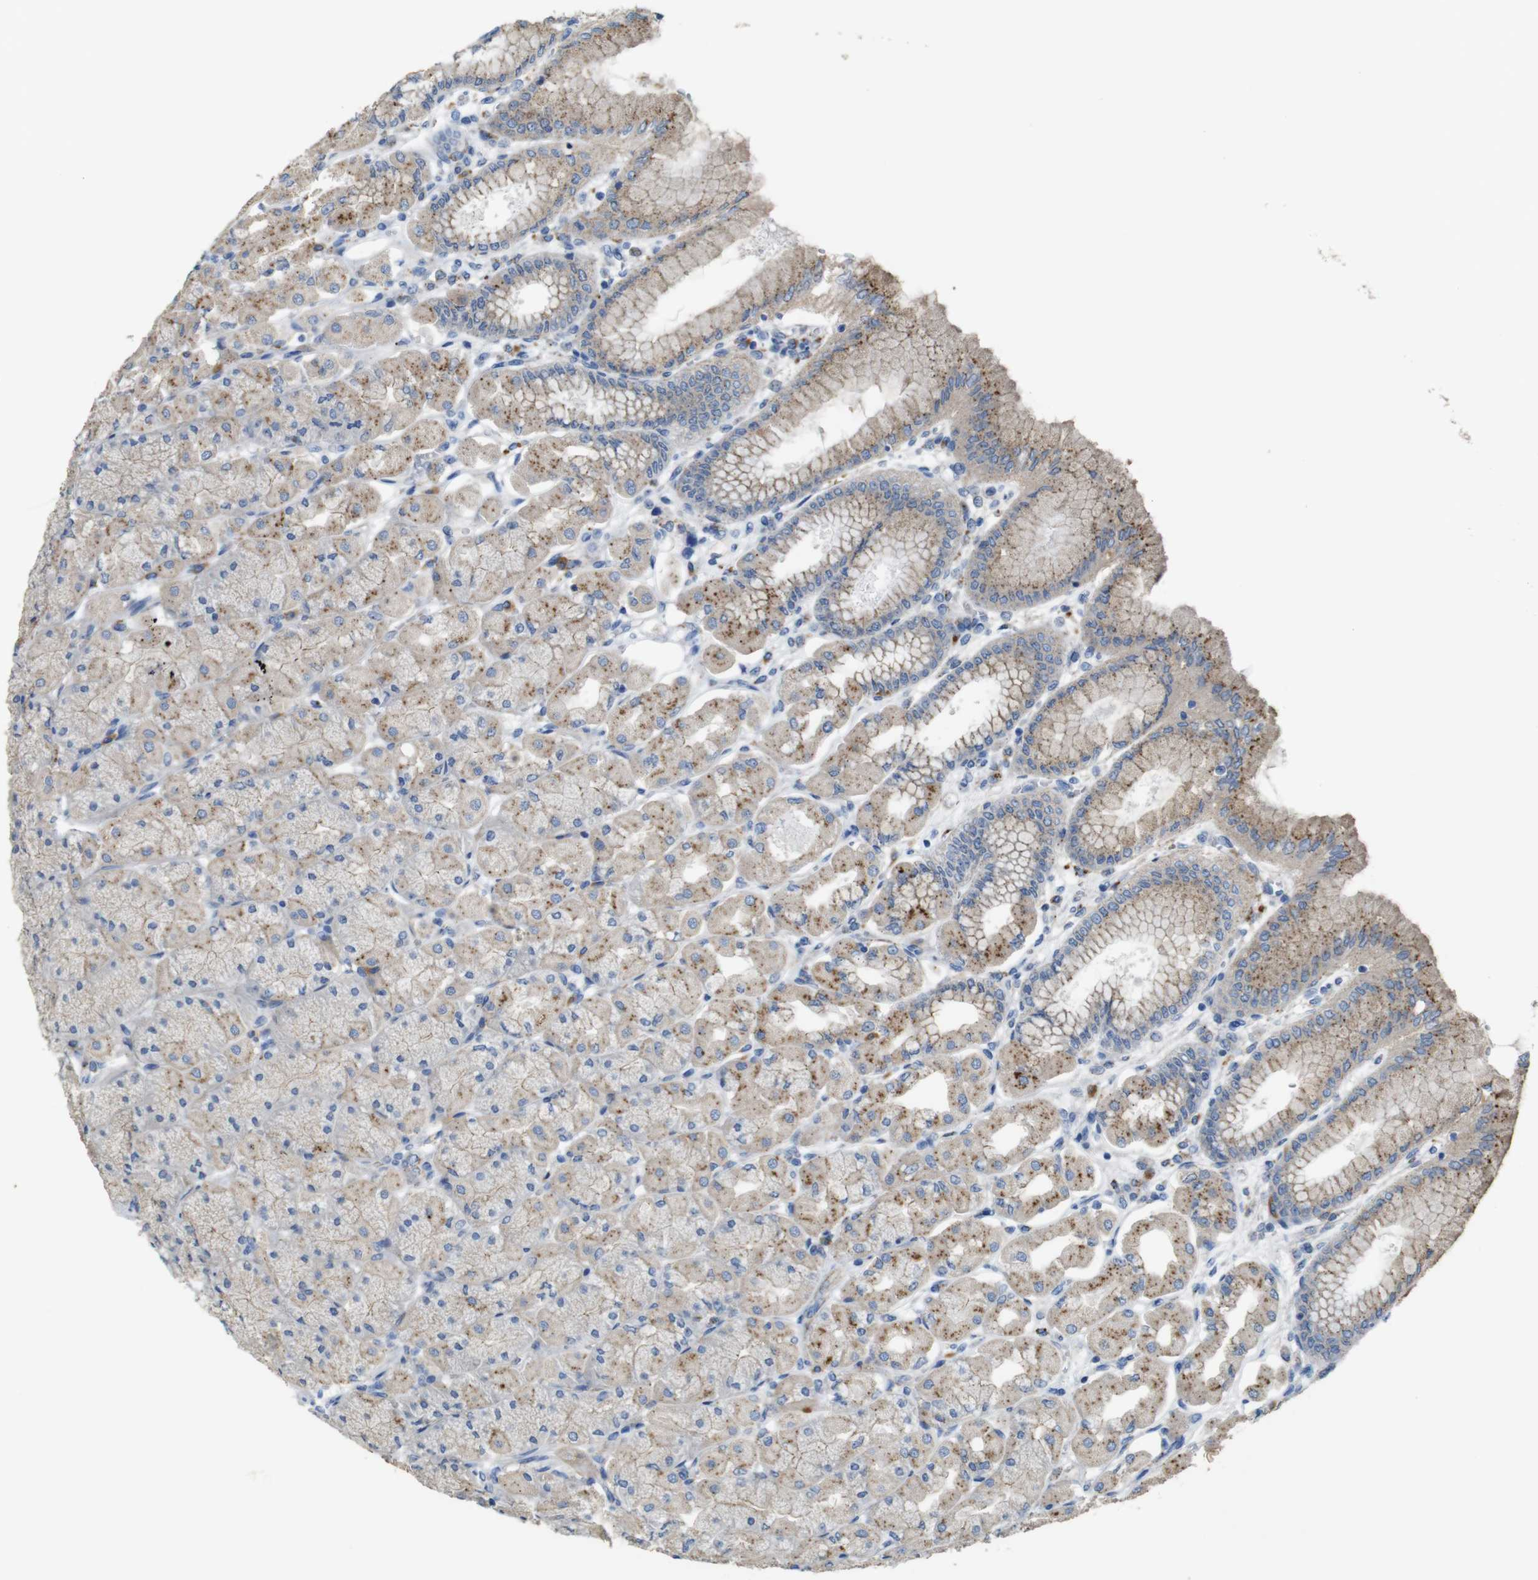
{"staining": {"intensity": "moderate", "quantity": "25%-75%", "location": "cytoplasmic/membranous"}, "tissue": "stomach", "cell_type": "Glandular cells", "image_type": "normal", "snomed": [{"axis": "morphology", "description": "Normal tissue, NOS"}, {"axis": "topography", "description": "Stomach, upper"}], "caption": "High-power microscopy captured an immunohistochemistry (IHC) photomicrograph of benign stomach, revealing moderate cytoplasmic/membranous expression in about 25%-75% of glandular cells.", "gene": "NHLRC3", "patient": {"sex": "female", "age": 56}}